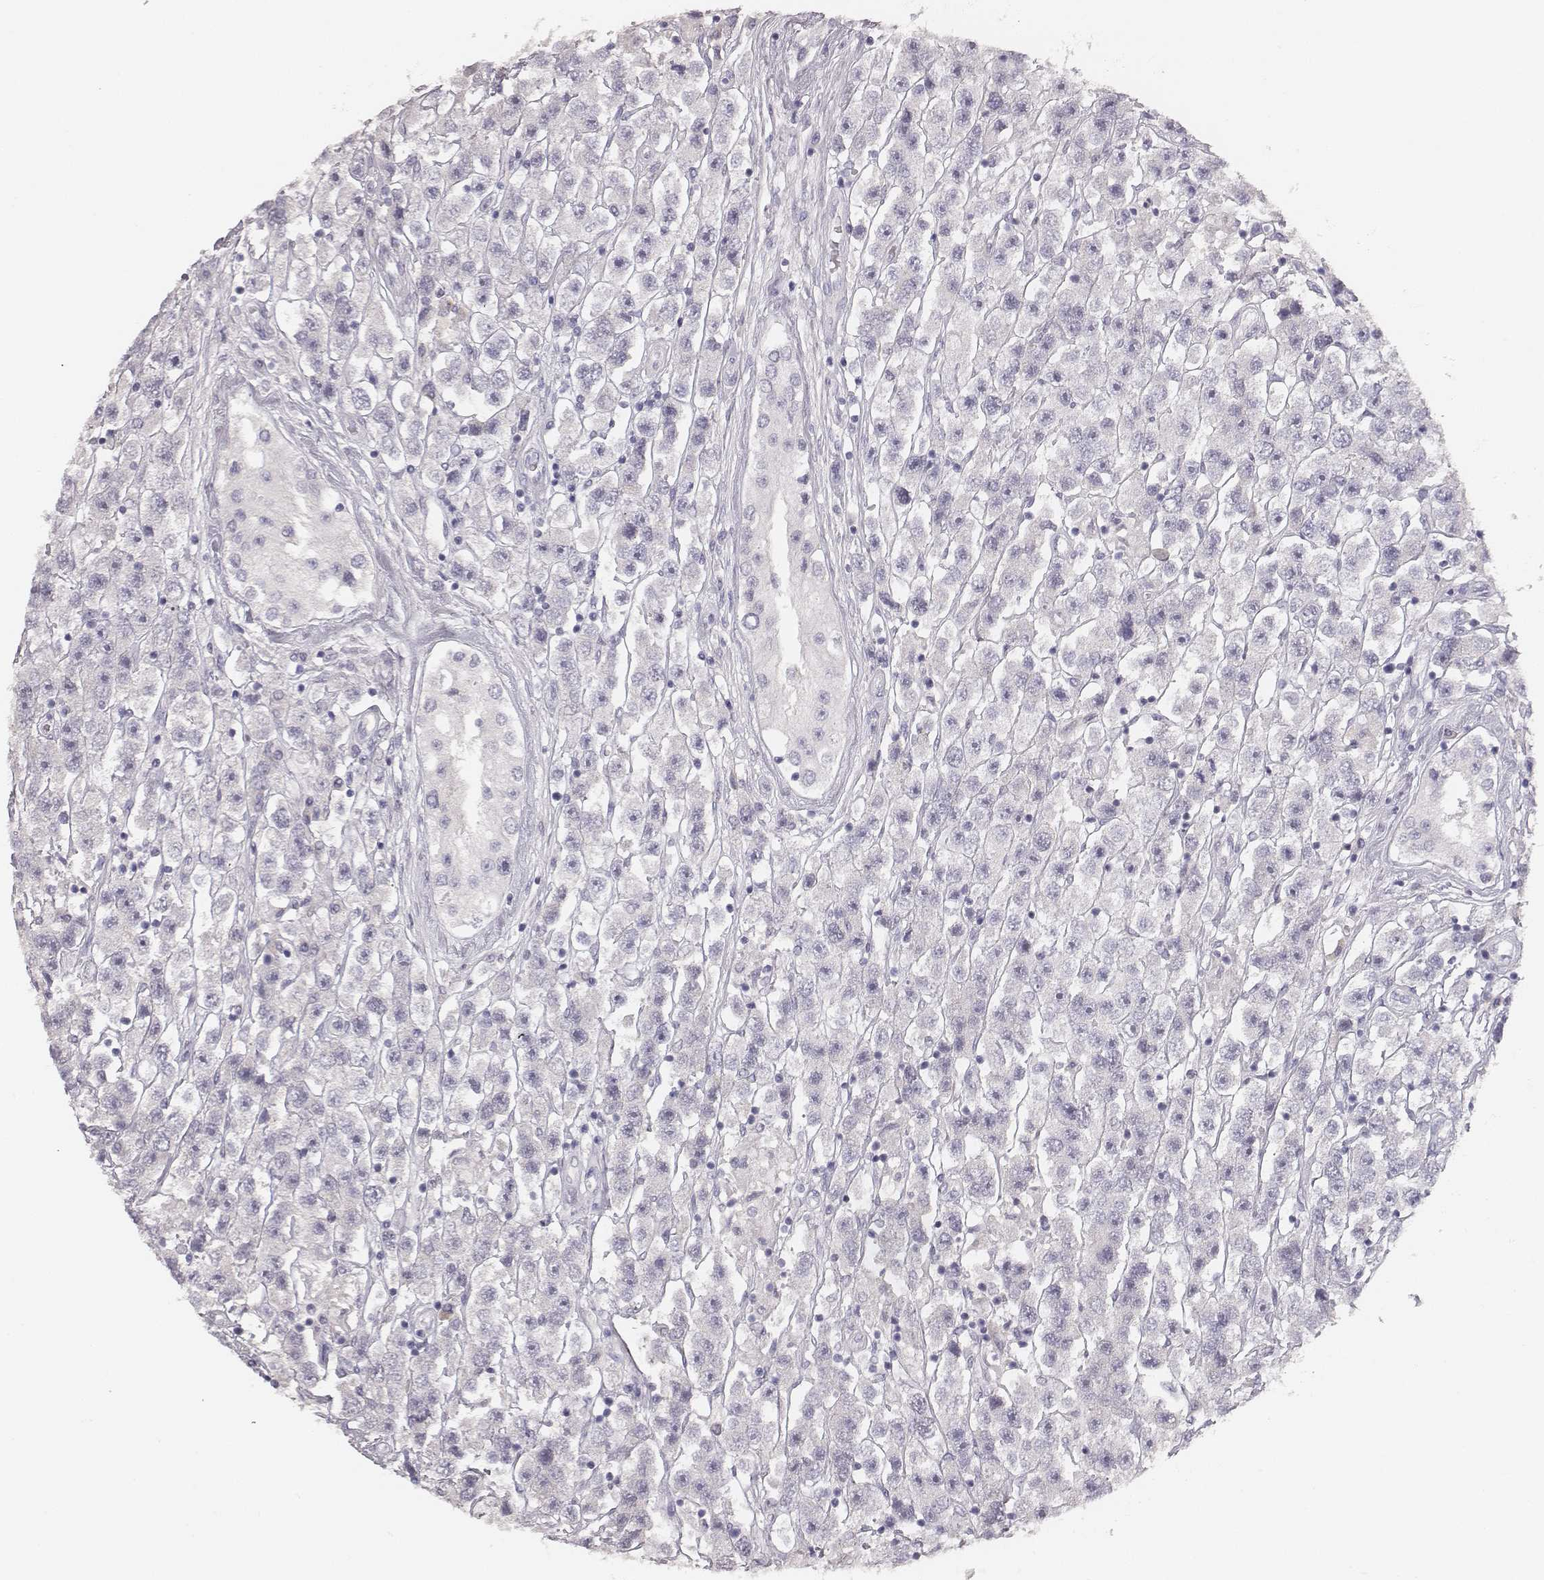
{"staining": {"intensity": "negative", "quantity": "none", "location": "none"}, "tissue": "testis cancer", "cell_type": "Tumor cells", "image_type": "cancer", "snomed": [{"axis": "morphology", "description": "Seminoma, NOS"}, {"axis": "topography", "description": "Testis"}], "caption": "This is an IHC micrograph of human testis cancer. There is no expression in tumor cells.", "gene": "MYH6", "patient": {"sex": "male", "age": 45}}